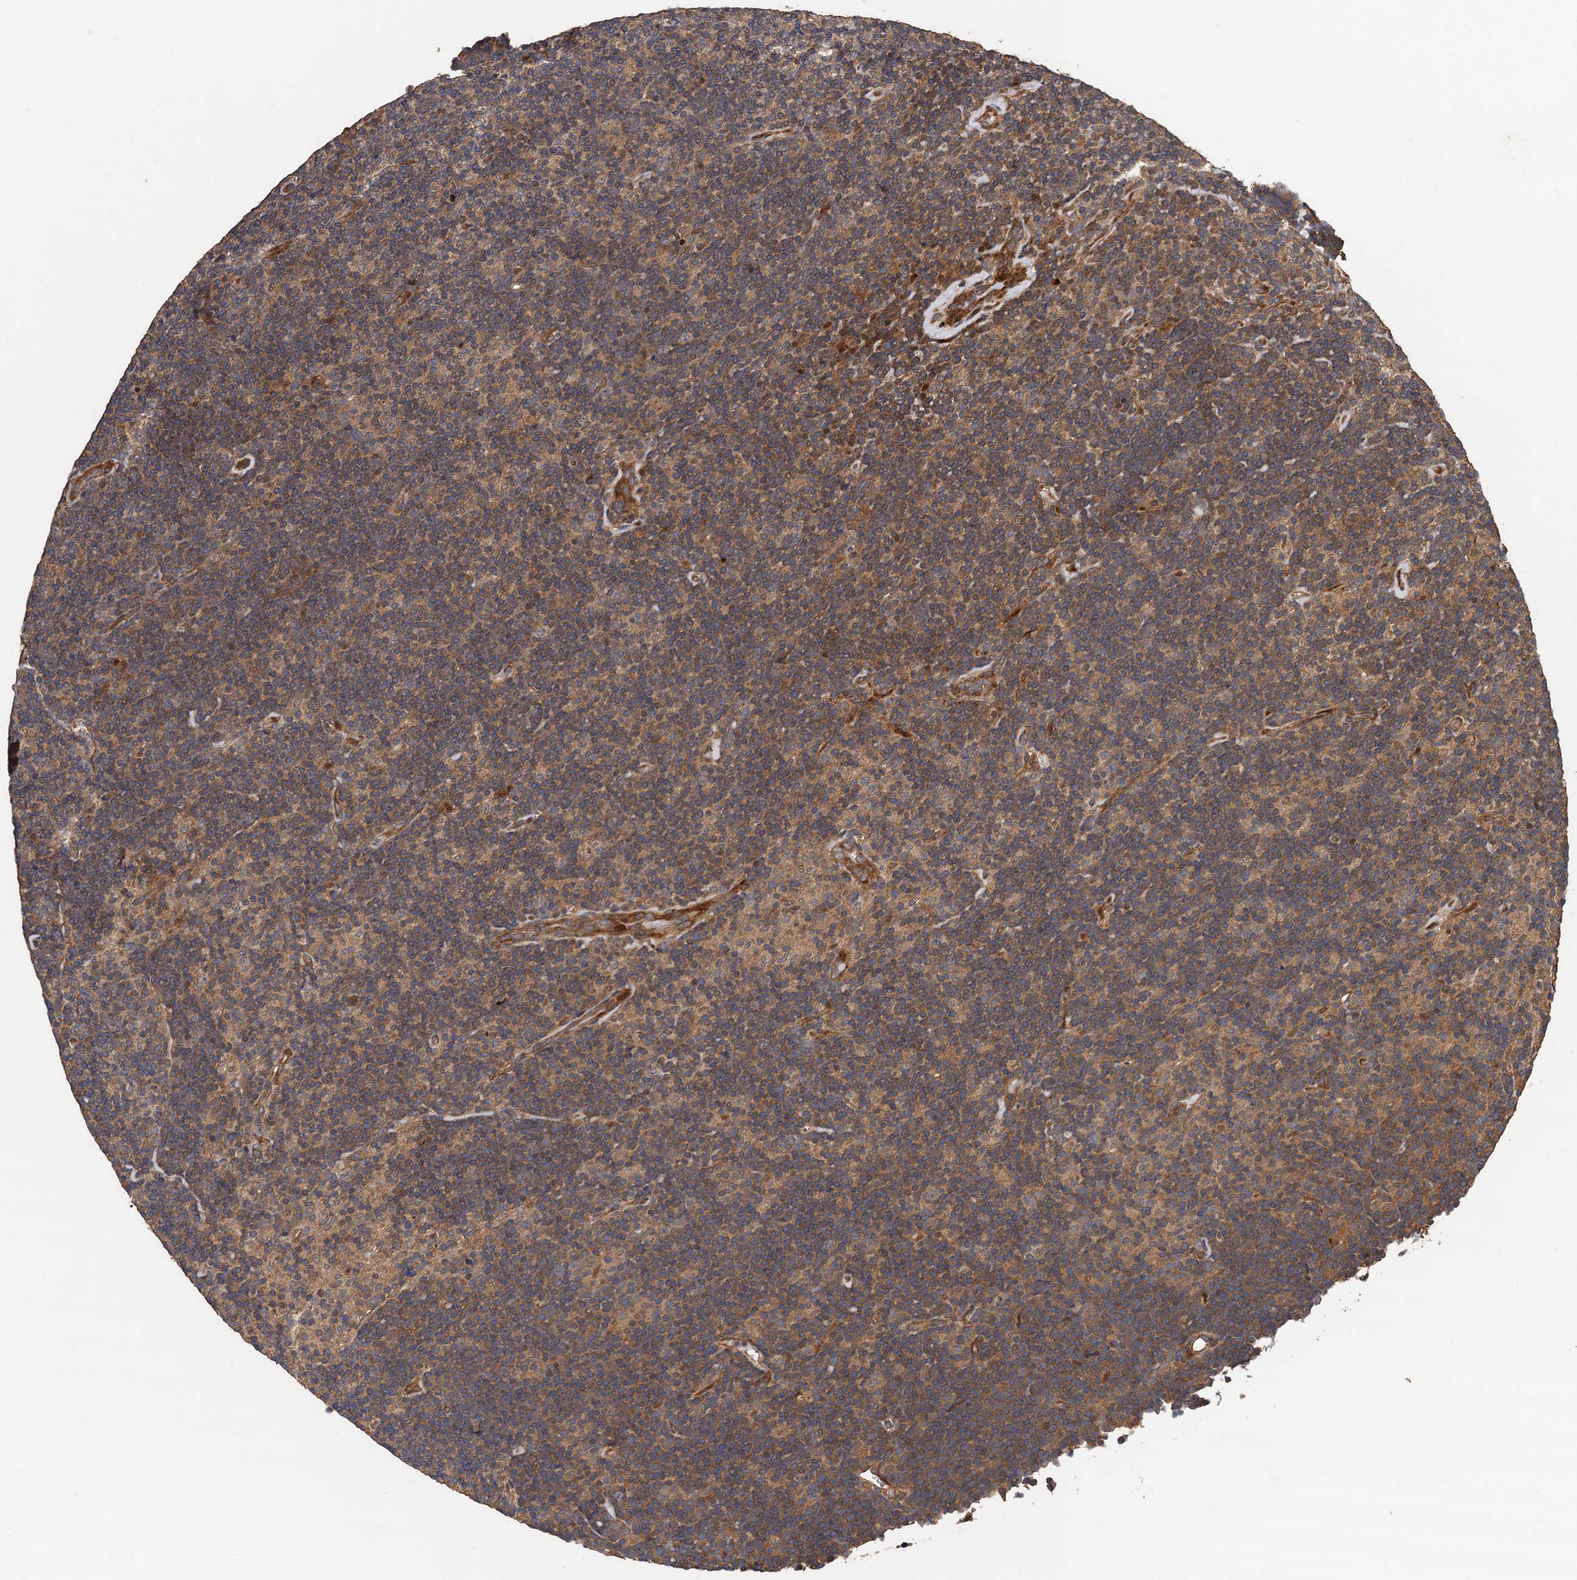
{"staining": {"intensity": "weak", "quantity": "<25%", "location": "cytoplasmic/membranous"}, "tissue": "lymphoma", "cell_type": "Tumor cells", "image_type": "cancer", "snomed": [{"axis": "morphology", "description": "Hodgkin's disease, NOS"}, {"axis": "topography", "description": "Lymph node"}], "caption": "This is a photomicrograph of IHC staining of Hodgkin's disease, which shows no expression in tumor cells. Nuclei are stained in blue.", "gene": "TMEM39B", "patient": {"sex": "female", "age": 57}}